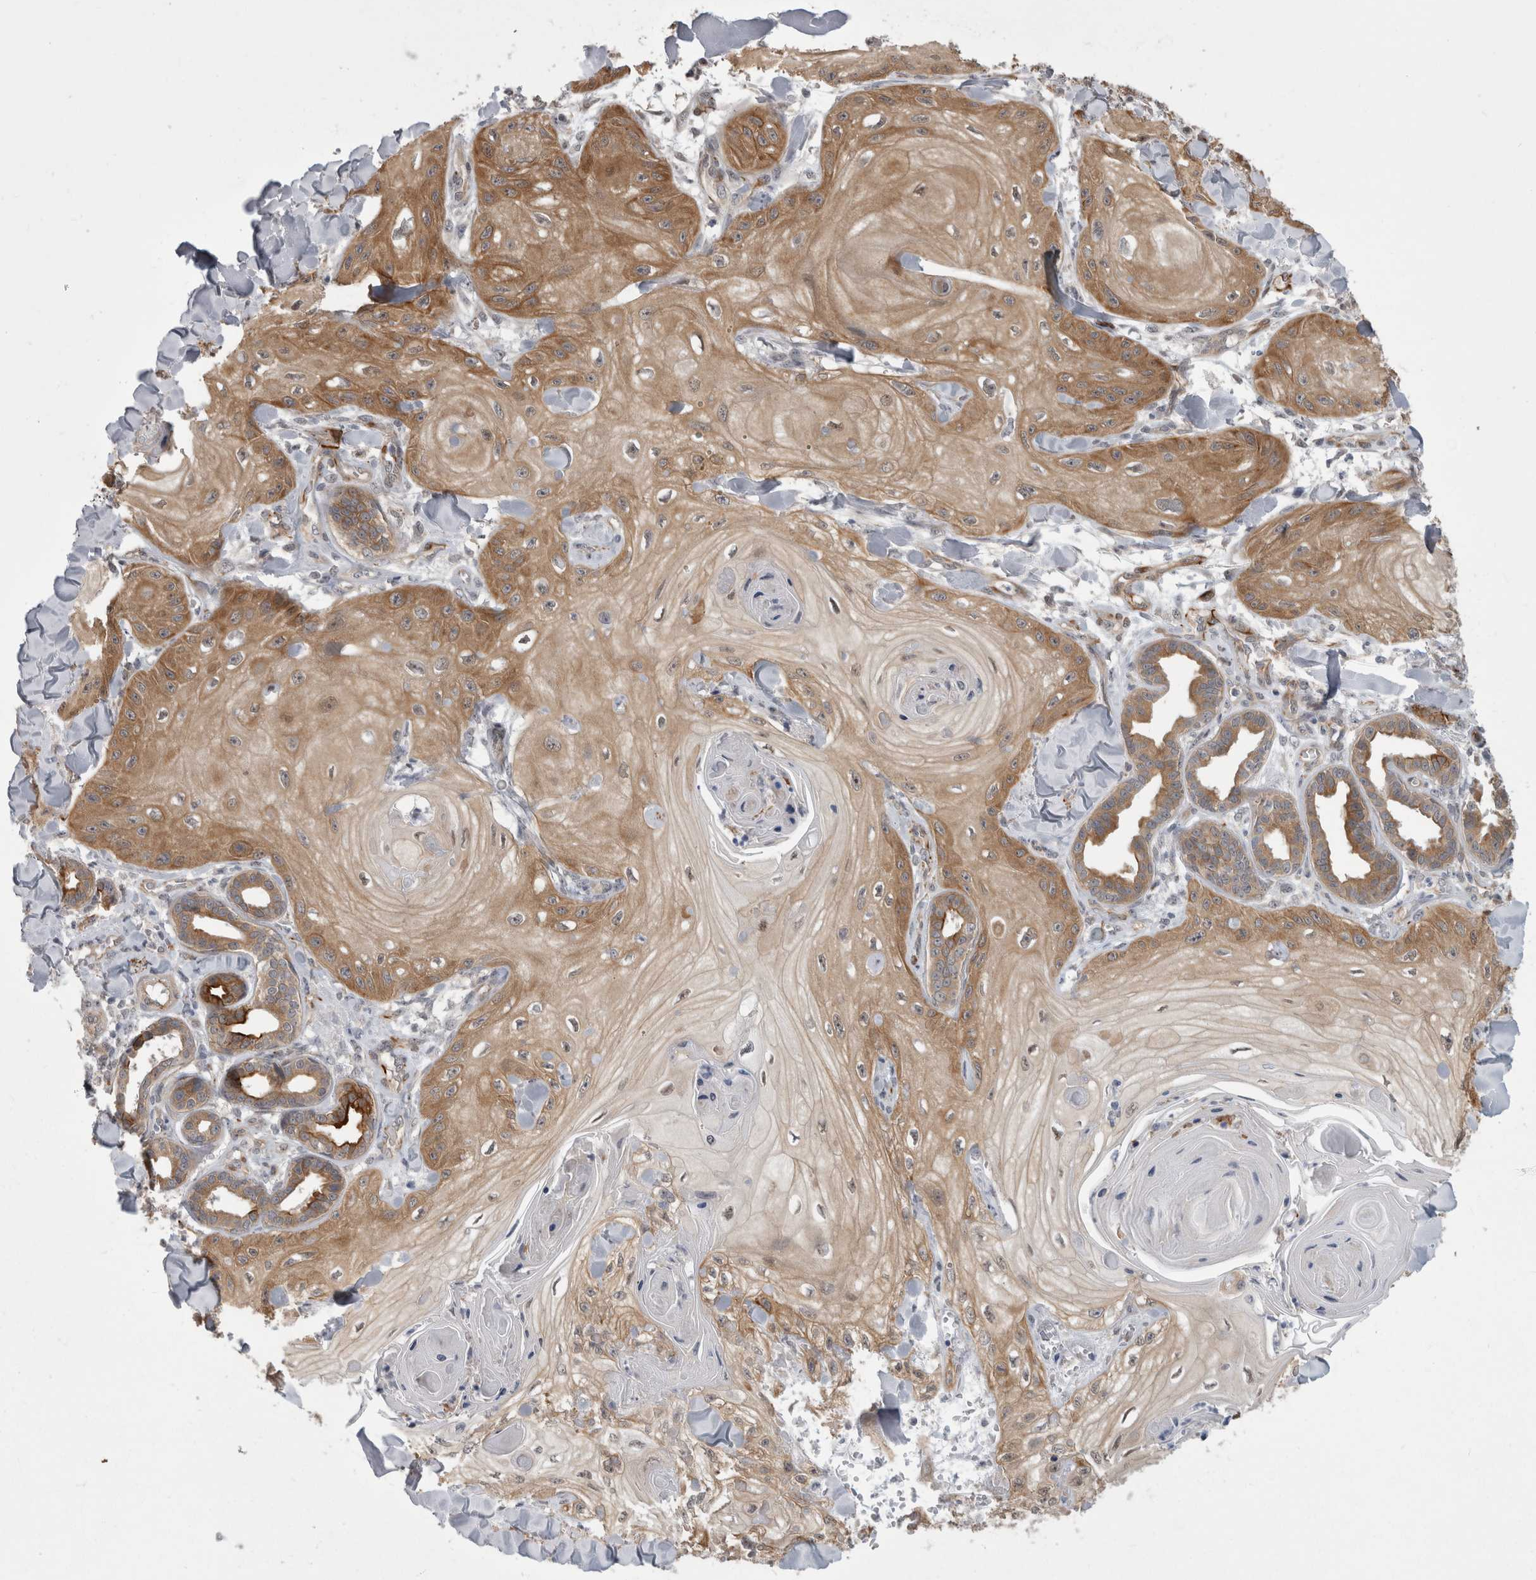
{"staining": {"intensity": "moderate", "quantity": ">75%", "location": "cytoplasmic/membranous"}, "tissue": "skin cancer", "cell_type": "Tumor cells", "image_type": "cancer", "snomed": [{"axis": "morphology", "description": "Squamous cell carcinoma, NOS"}, {"axis": "topography", "description": "Skin"}], "caption": "Human skin cancer stained with a protein marker reveals moderate staining in tumor cells.", "gene": "FAM83H", "patient": {"sex": "male", "age": 74}}